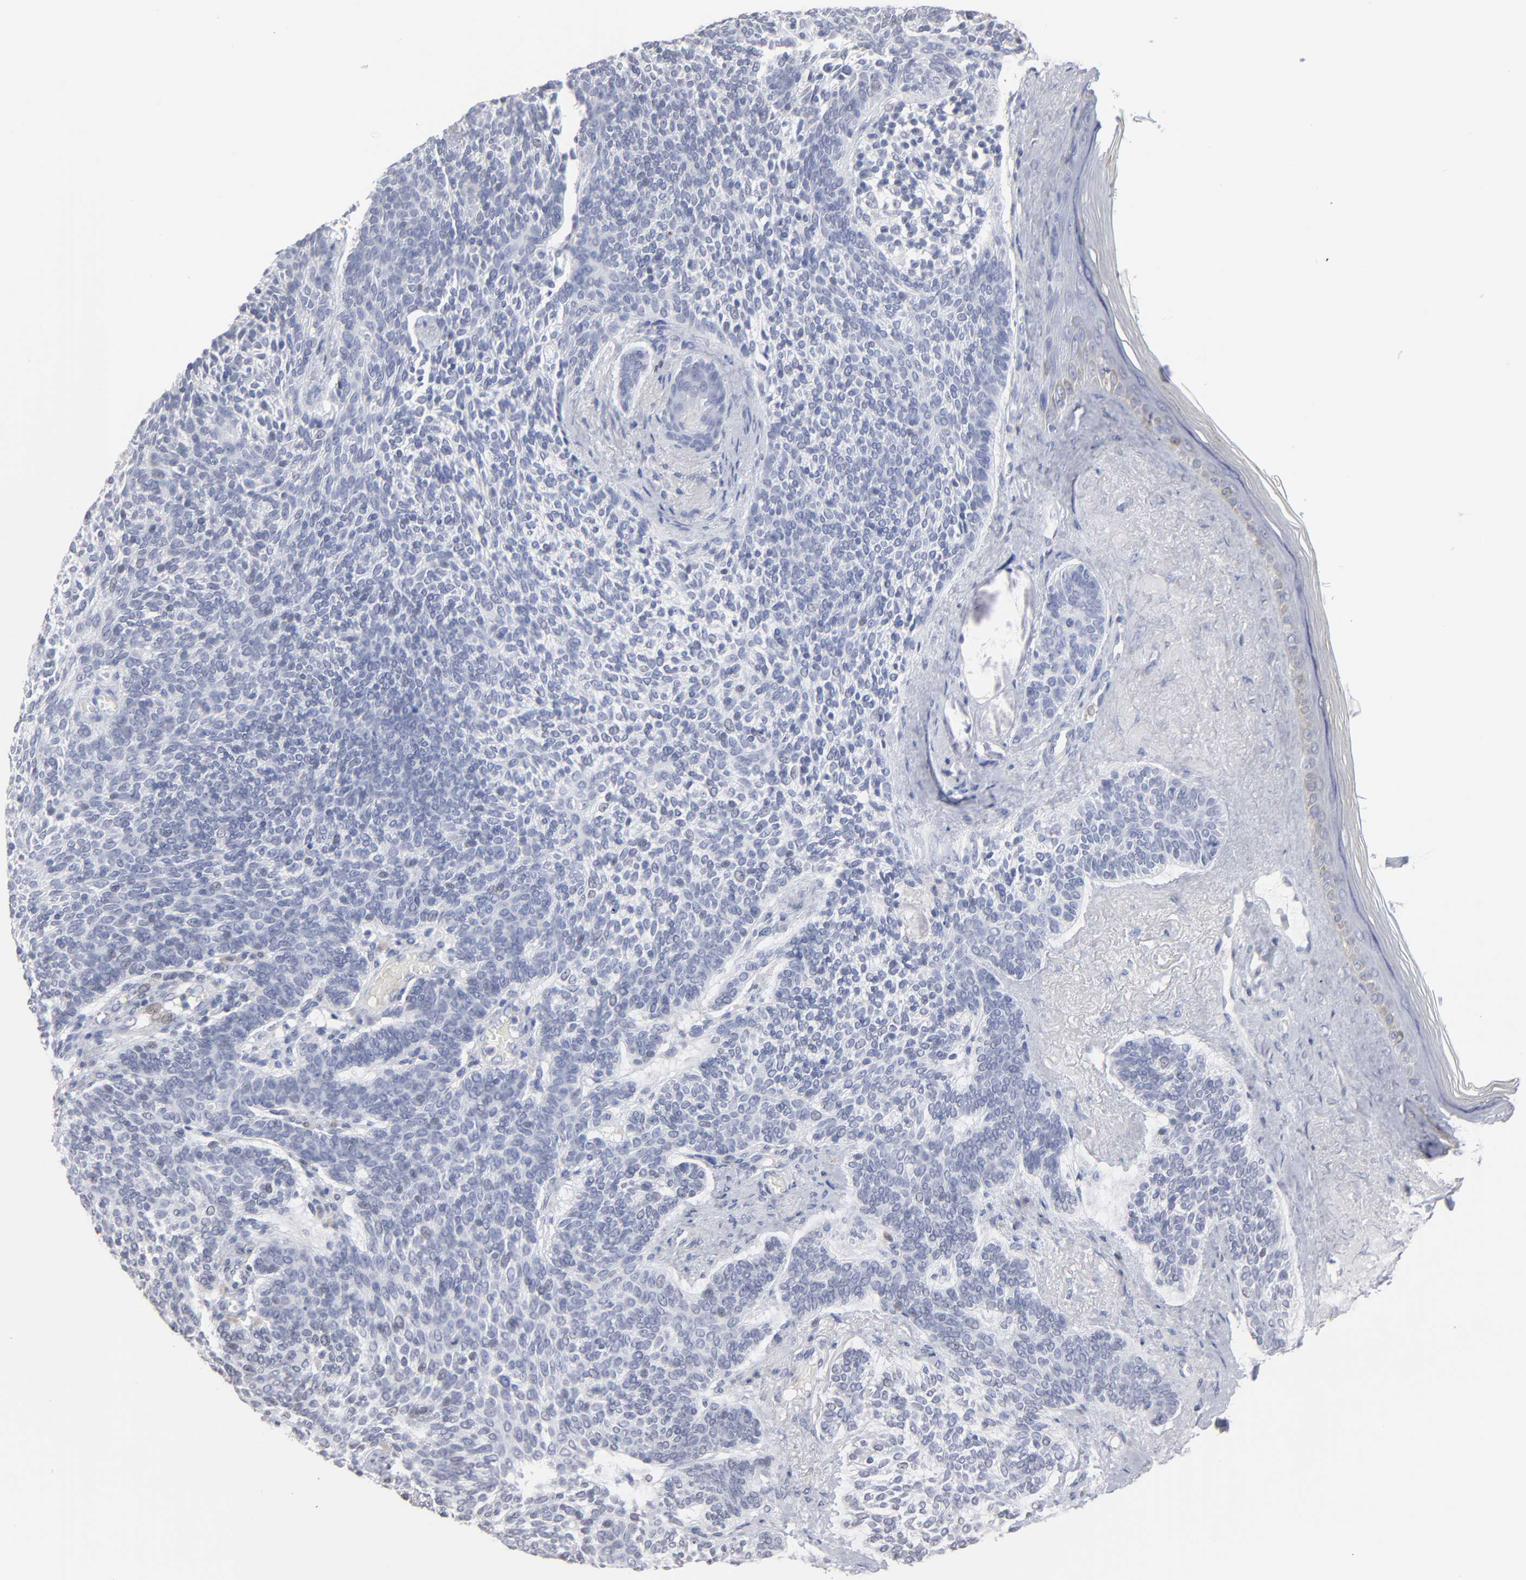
{"staining": {"intensity": "negative", "quantity": "none", "location": "none"}, "tissue": "skin cancer", "cell_type": "Tumor cells", "image_type": "cancer", "snomed": [{"axis": "morphology", "description": "Normal tissue, NOS"}, {"axis": "morphology", "description": "Basal cell carcinoma"}, {"axis": "topography", "description": "Skin"}], "caption": "Human skin cancer (basal cell carcinoma) stained for a protein using IHC displays no positivity in tumor cells.", "gene": "RPH3A", "patient": {"sex": "female", "age": 70}}